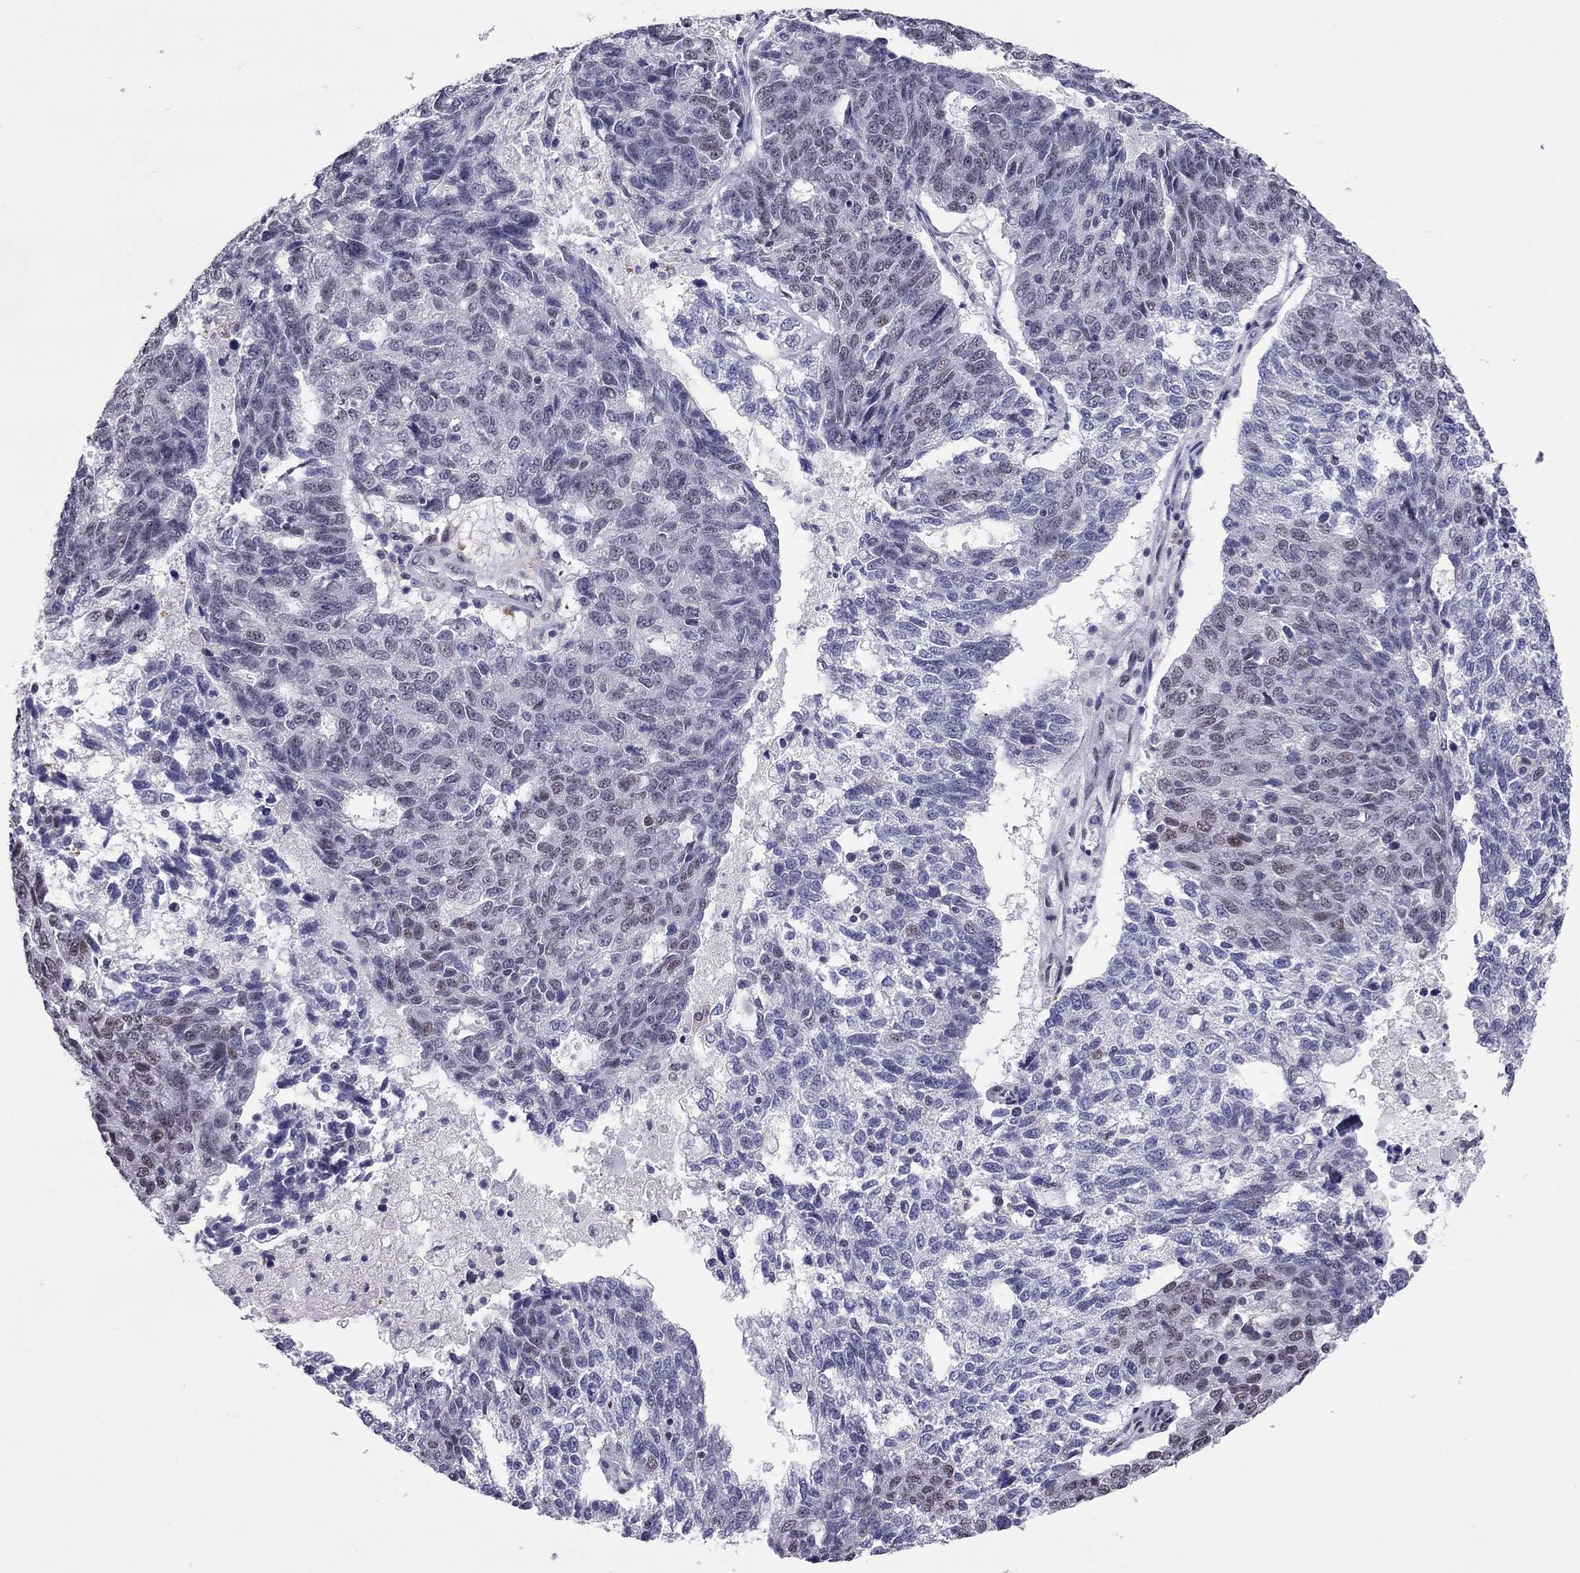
{"staining": {"intensity": "moderate", "quantity": "<25%", "location": "nuclear"}, "tissue": "ovarian cancer", "cell_type": "Tumor cells", "image_type": "cancer", "snomed": [{"axis": "morphology", "description": "Cystadenocarcinoma, serous, NOS"}, {"axis": "topography", "description": "Ovary"}], "caption": "This is an image of immunohistochemistry (IHC) staining of serous cystadenocarcinoma (ovarian), which shows moderate expression in the nuclear of tumor cells.", "gene": "DOT1L", "patient": {"sex": "female", "age": 71}}